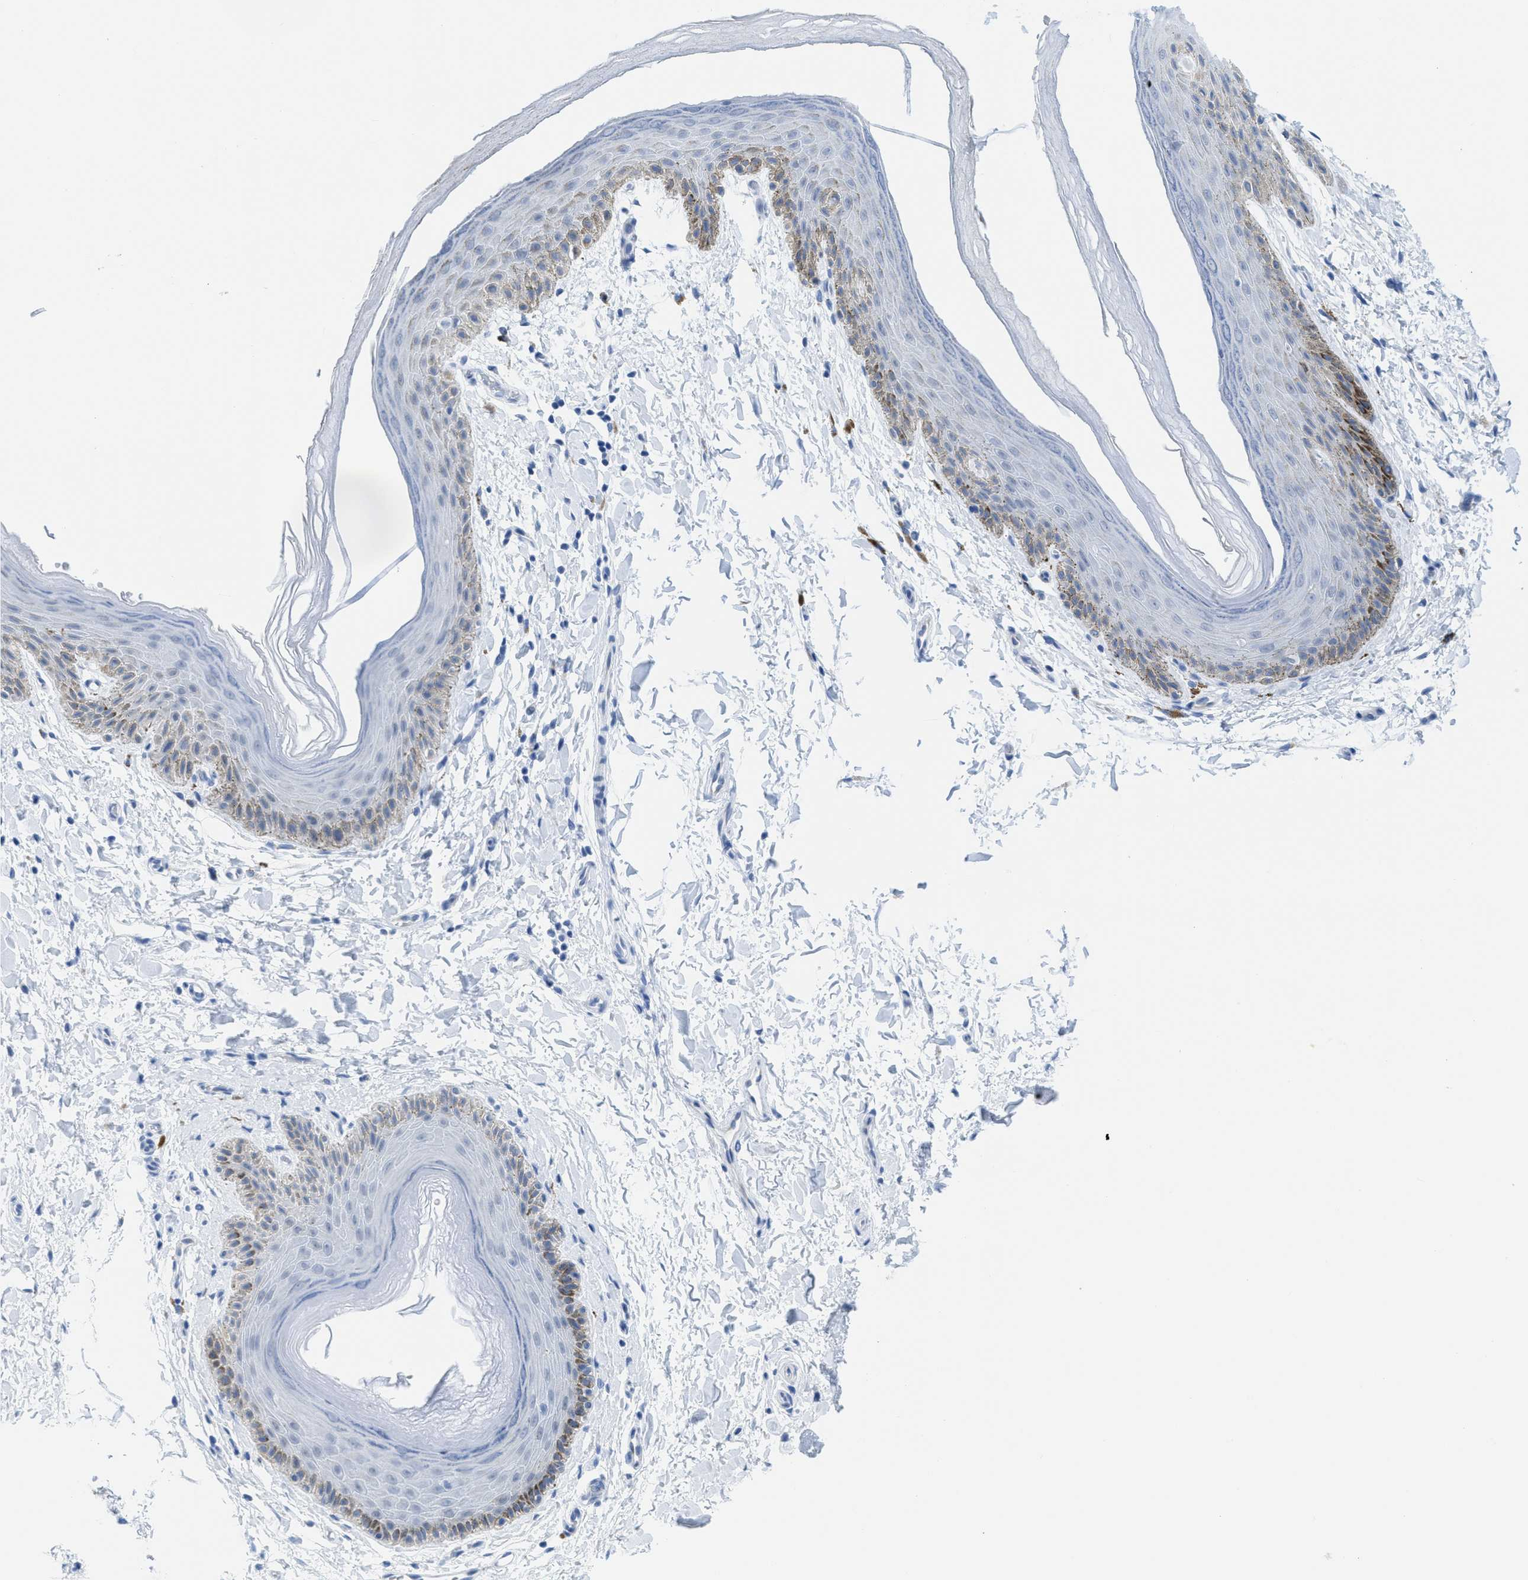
{"staining": {"intensity": "moderate", "quantity": "<25%", "location": "cytoplasmic/membranous"}, "tissue": "skin", "cell_type": "Epidermal cells", "image_type": "normal", "snomed": [{"axis": "morphology", "description": "Normal tissue, NOS"}, {"axis": "topography", "description": "Anal"}], "caption": "Immunohistochemical staining of benign human skin displays low levels of moderate cytoplasmic/membranous expression in approximately <25% of epidermal cells.", "gene": "WDR4", "patient": {"sex": "male", "age": 44}}